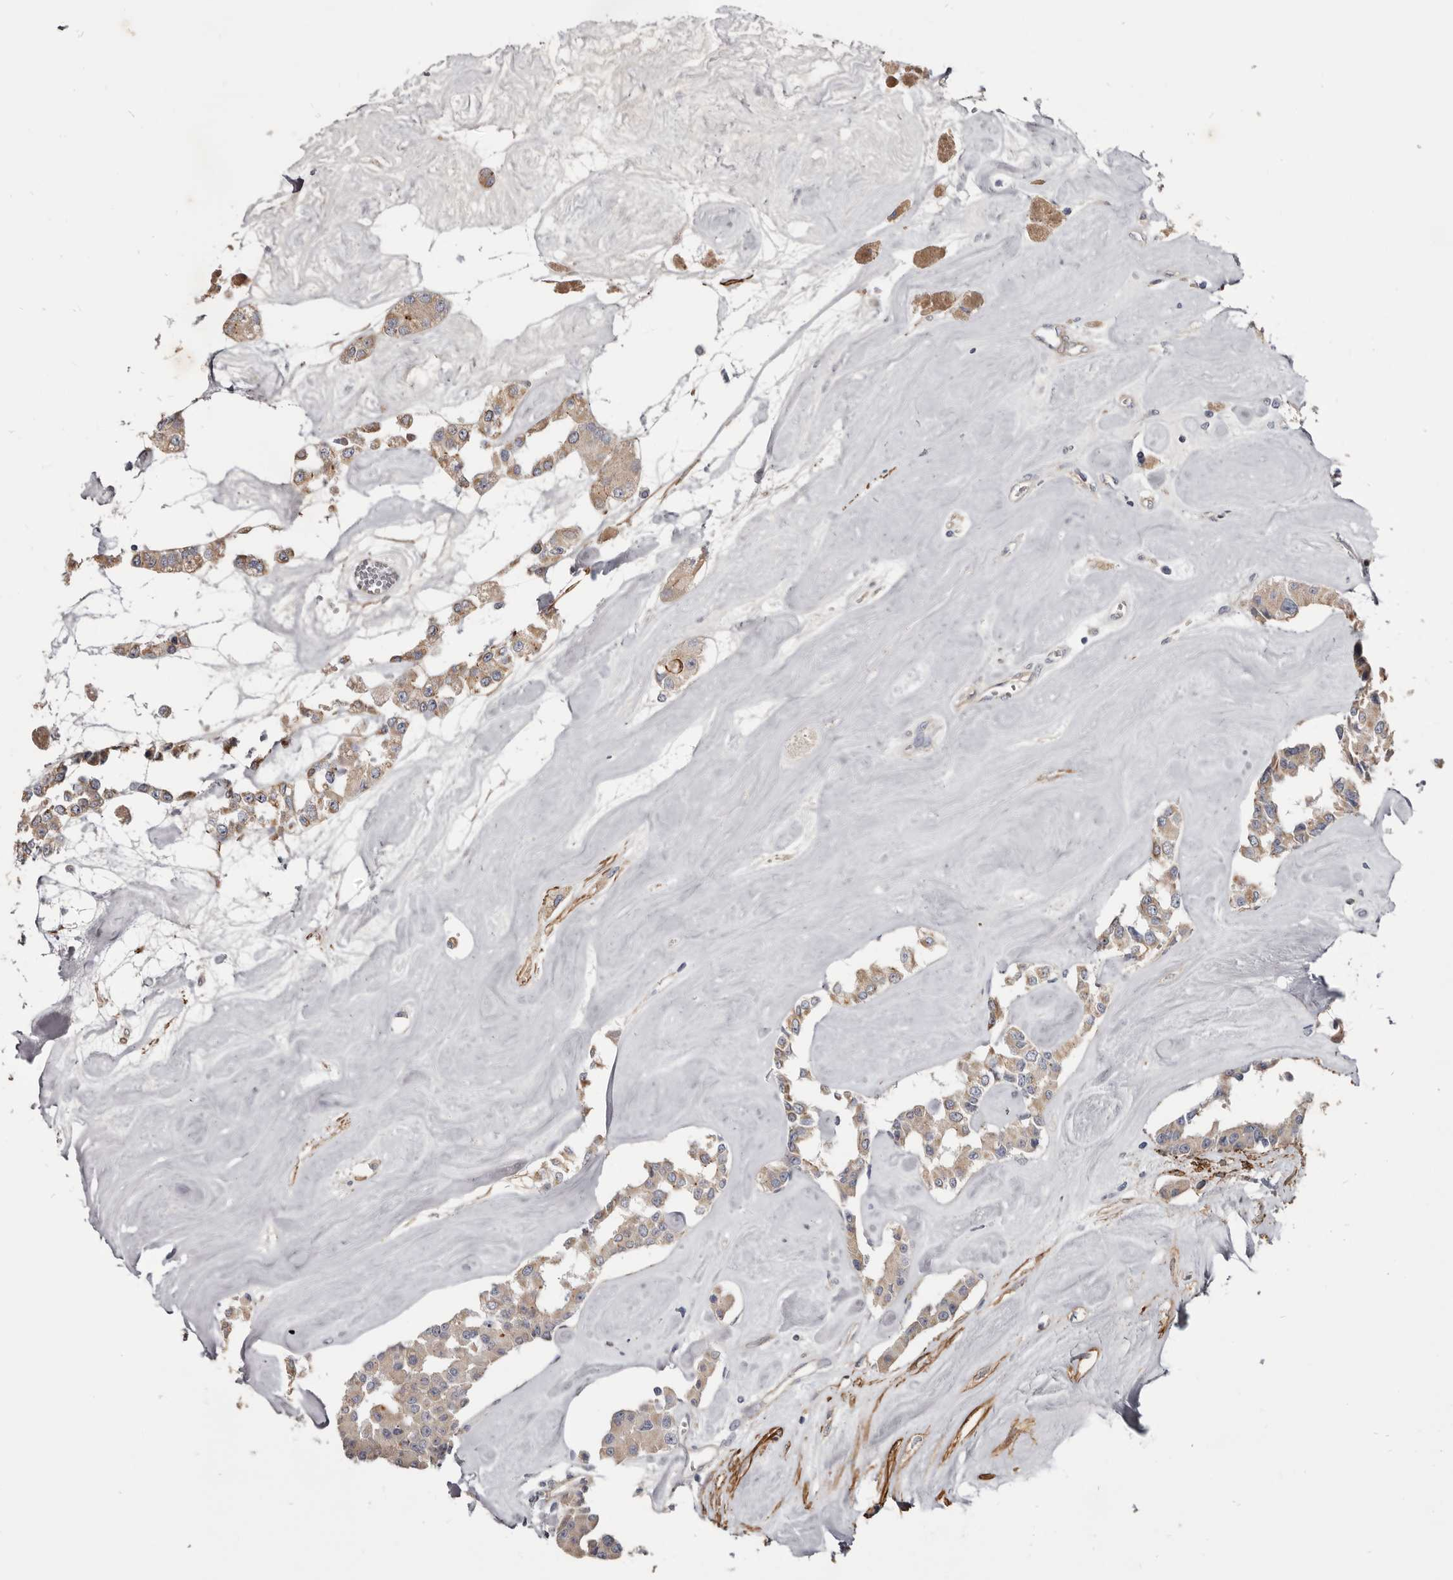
{"staining": {"intensity": "moderate", "quantity": ">75%", "location": "cytoplasmic/membranous"}, "tissue": "carcinoid", "cell_type": "Tumor cells", "image_type": "cancer", "snomed": [{"axis": "morphology", "description": "Carcinoid, malignant, NOS"}, {"axis": "topography", "description": "Pancreas"}], "caption": "Human carcinoid (malignant) stained with a brown dye exhibits moderate cytoplasmic/membranous positive staining in about >75% of tumor cells.", "gene": "CGN", "patient": {"sex": "male", "age": 41}}